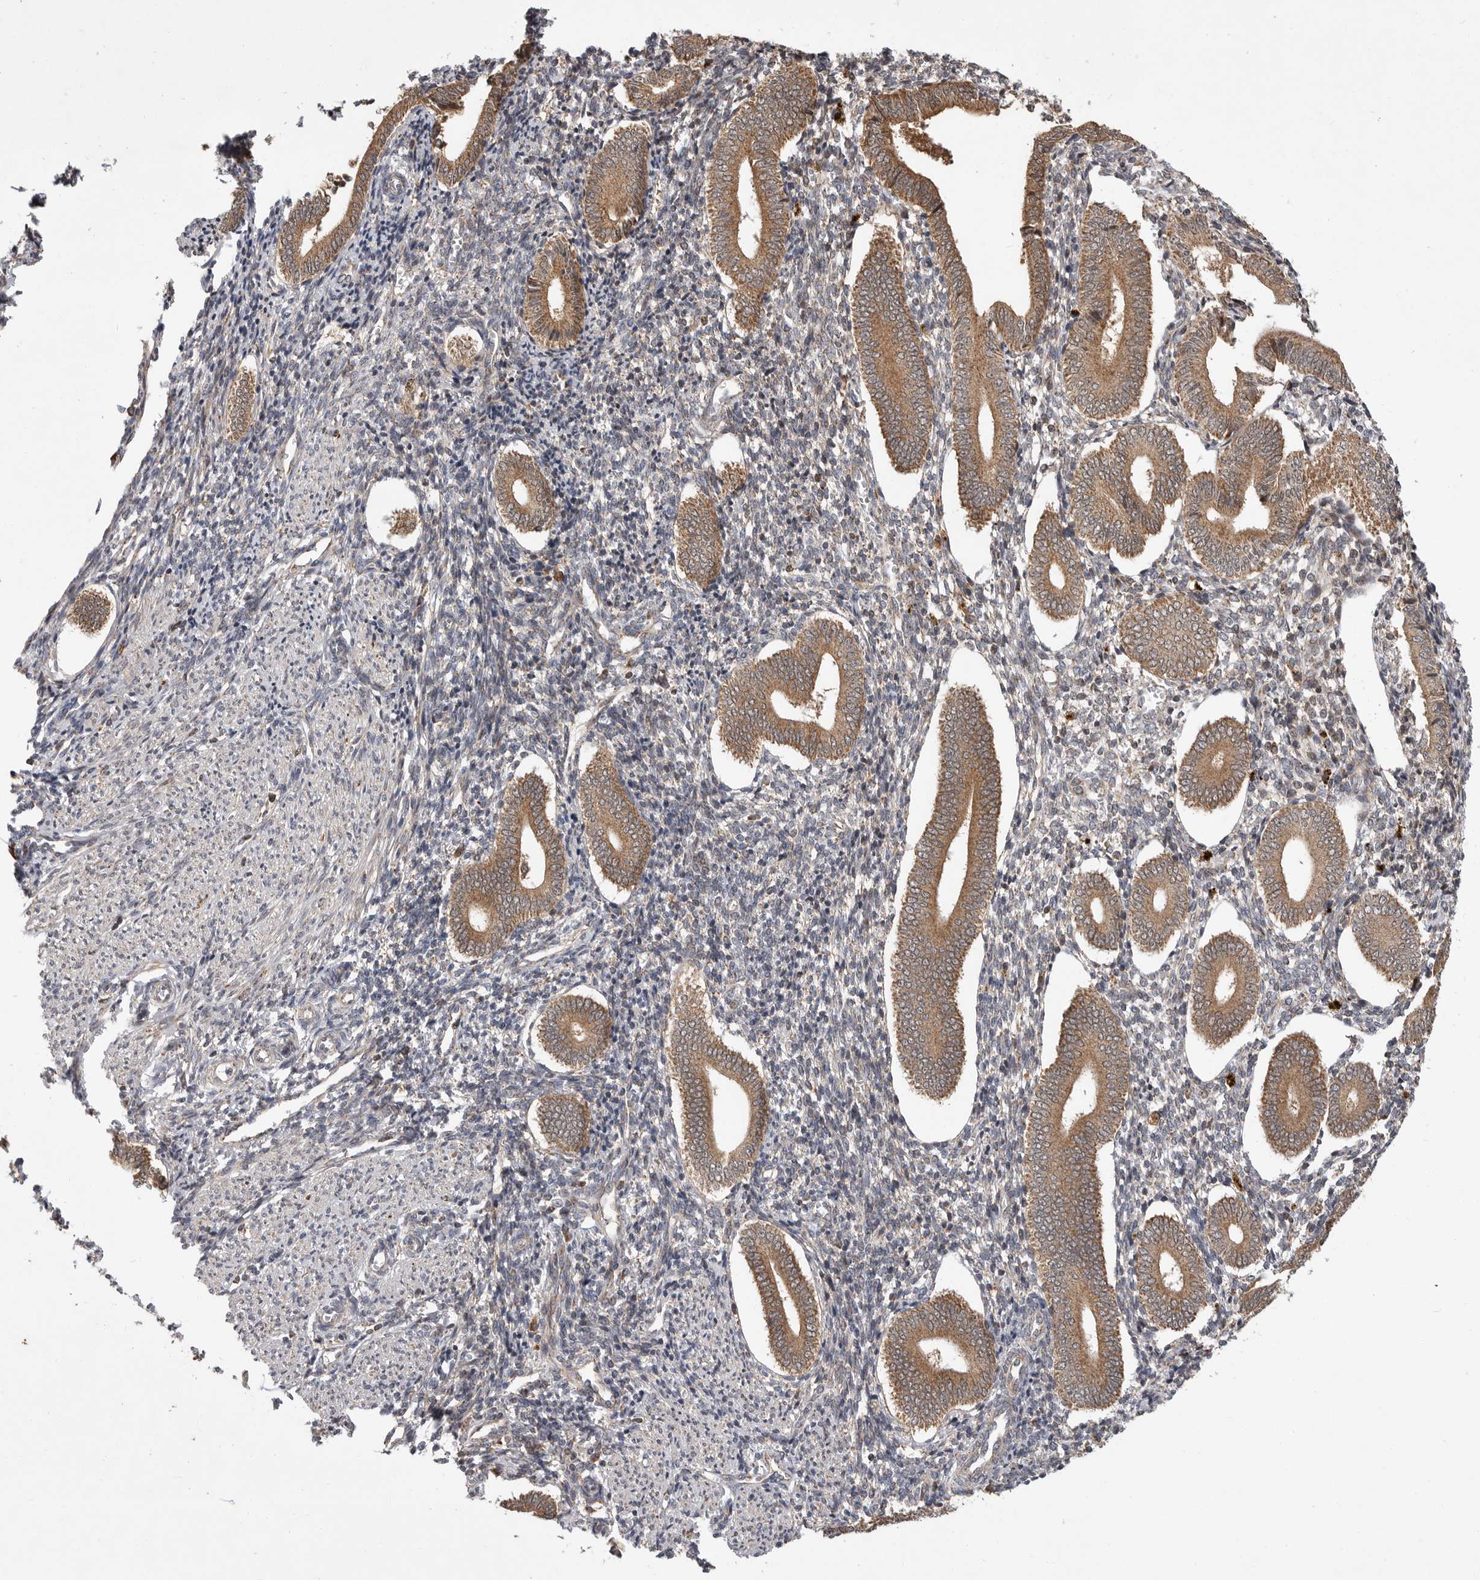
{"staining": {"intensity": "moderate", "quantity": "25%-75%", "location": "cytoplasmic/membranous"}, "tissue": "endometrium", "cell_type": "Cells in endometrial stroma", "image_type": "normal", "snomed": [{"axis": "morphology", "description": "Normal tissue, NOS"}, {"axis": "topography", "description": "Uterus"}, {"axis": "topography", "description": "Endometrium"}], "caption": "High-magnification brightfield microscopy of normal endometrium stained with DAB (brown) and counterstained with hematoxylin (blue). cells in endometrial stroma exhibit moderate cytoplasmic/membranous positivity is present in about25%-75% of cells. The protein of interest is shown in brown color, while the nuclei are stained blue.", "gene": "KYAT3", "patient": {"sex": "female", "age": 33}}